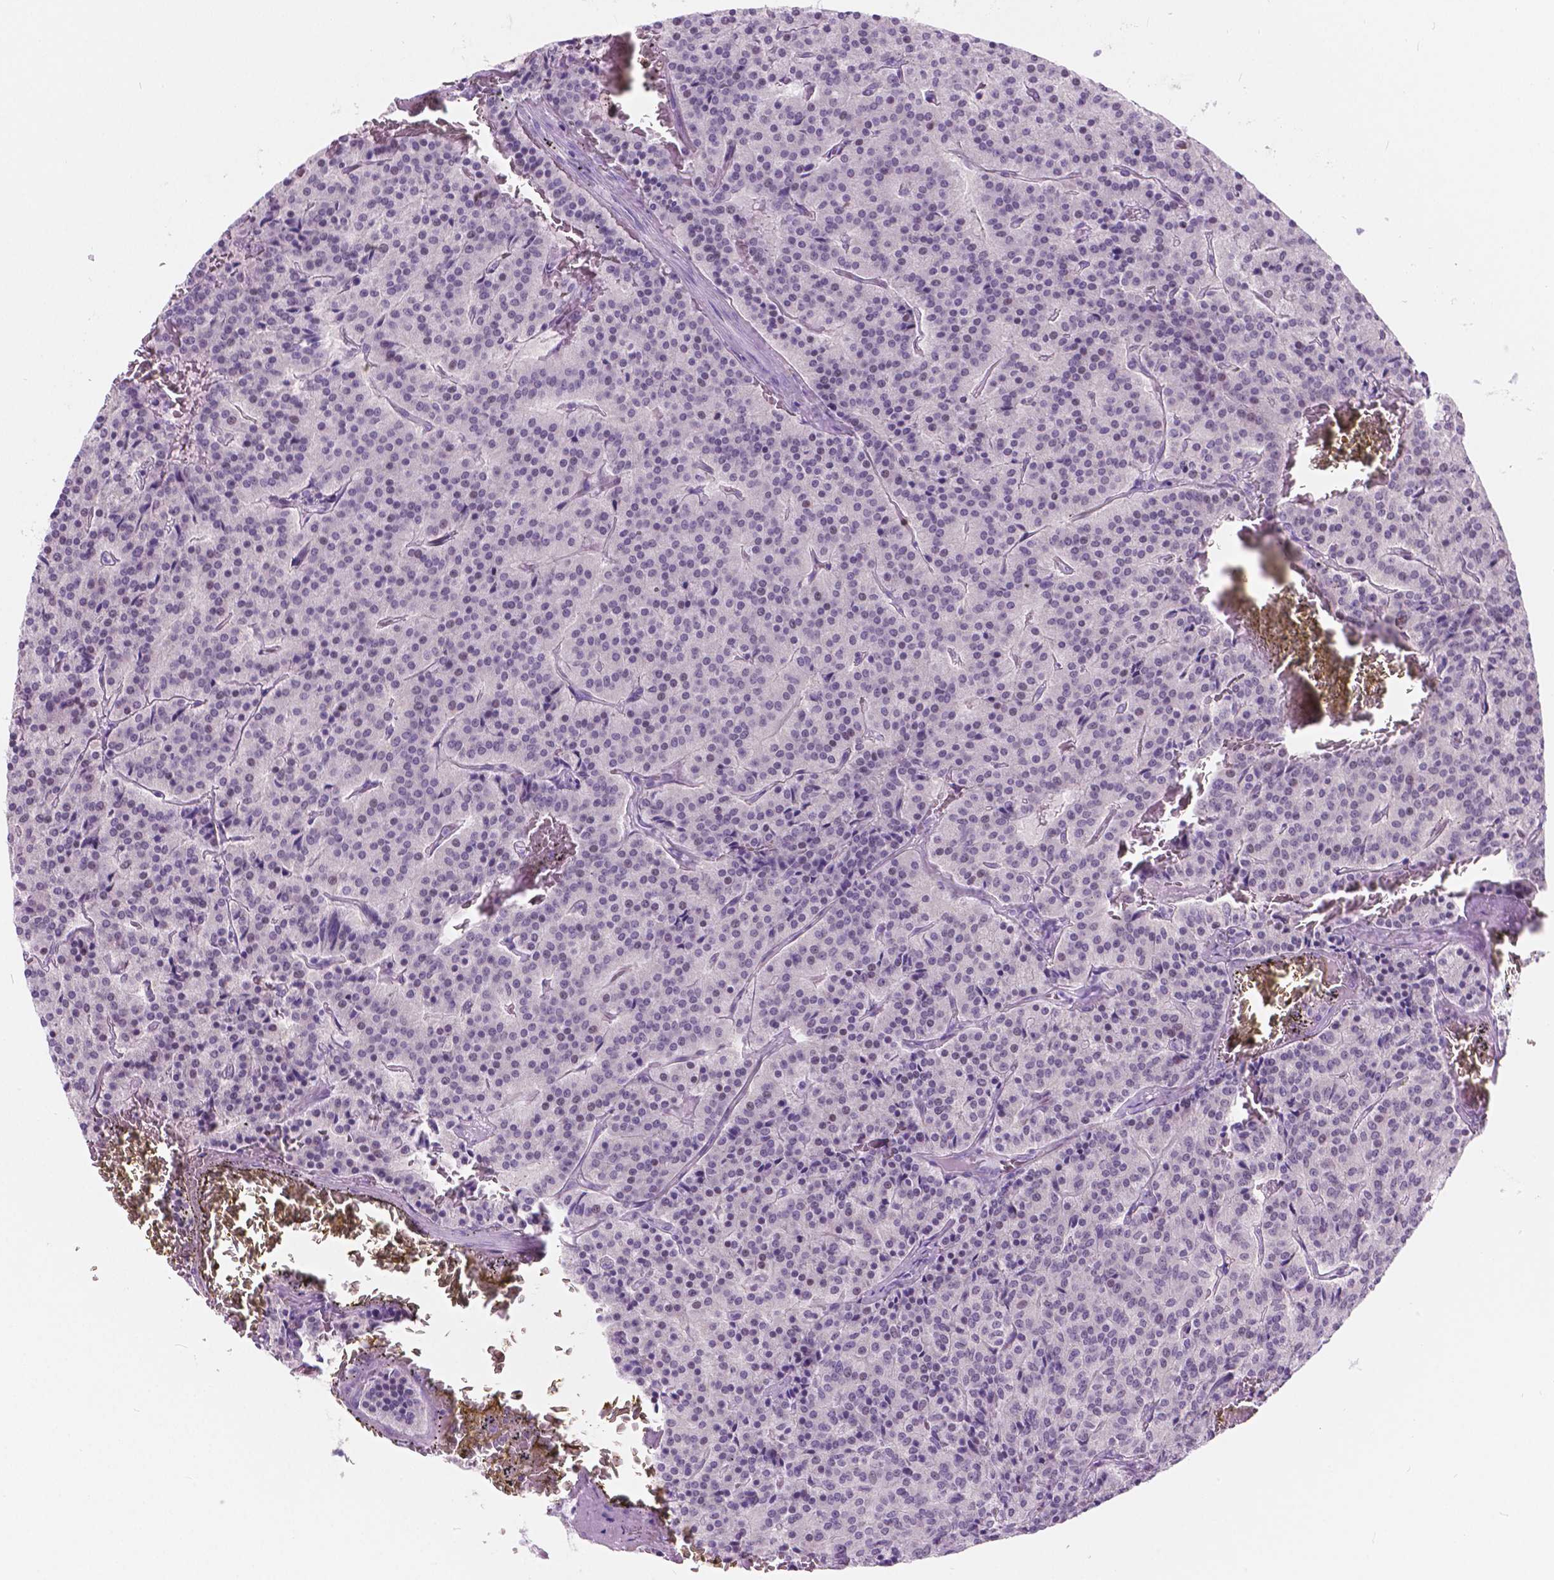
{"staining": {"intensity": "negative", "quantity": "none", "location": "none"}, "tissue": "carcinoid", "cell_type": "Tumor cells", "image_type": "cancer", "snomed": [{"axis": "morphology", "description": "Carcinoid, malignant, NOS"}, {"axis": "topography", "description": "Lung"}], "caption": "The histopathology image reveals no significant staining in tumor cells of malignant carcinoid. (Brightfield microscopy of DAB immunohistochemistry at high magnification).", "gene": "ARMS2", "patient": {"sex": "male", "age": 70}}